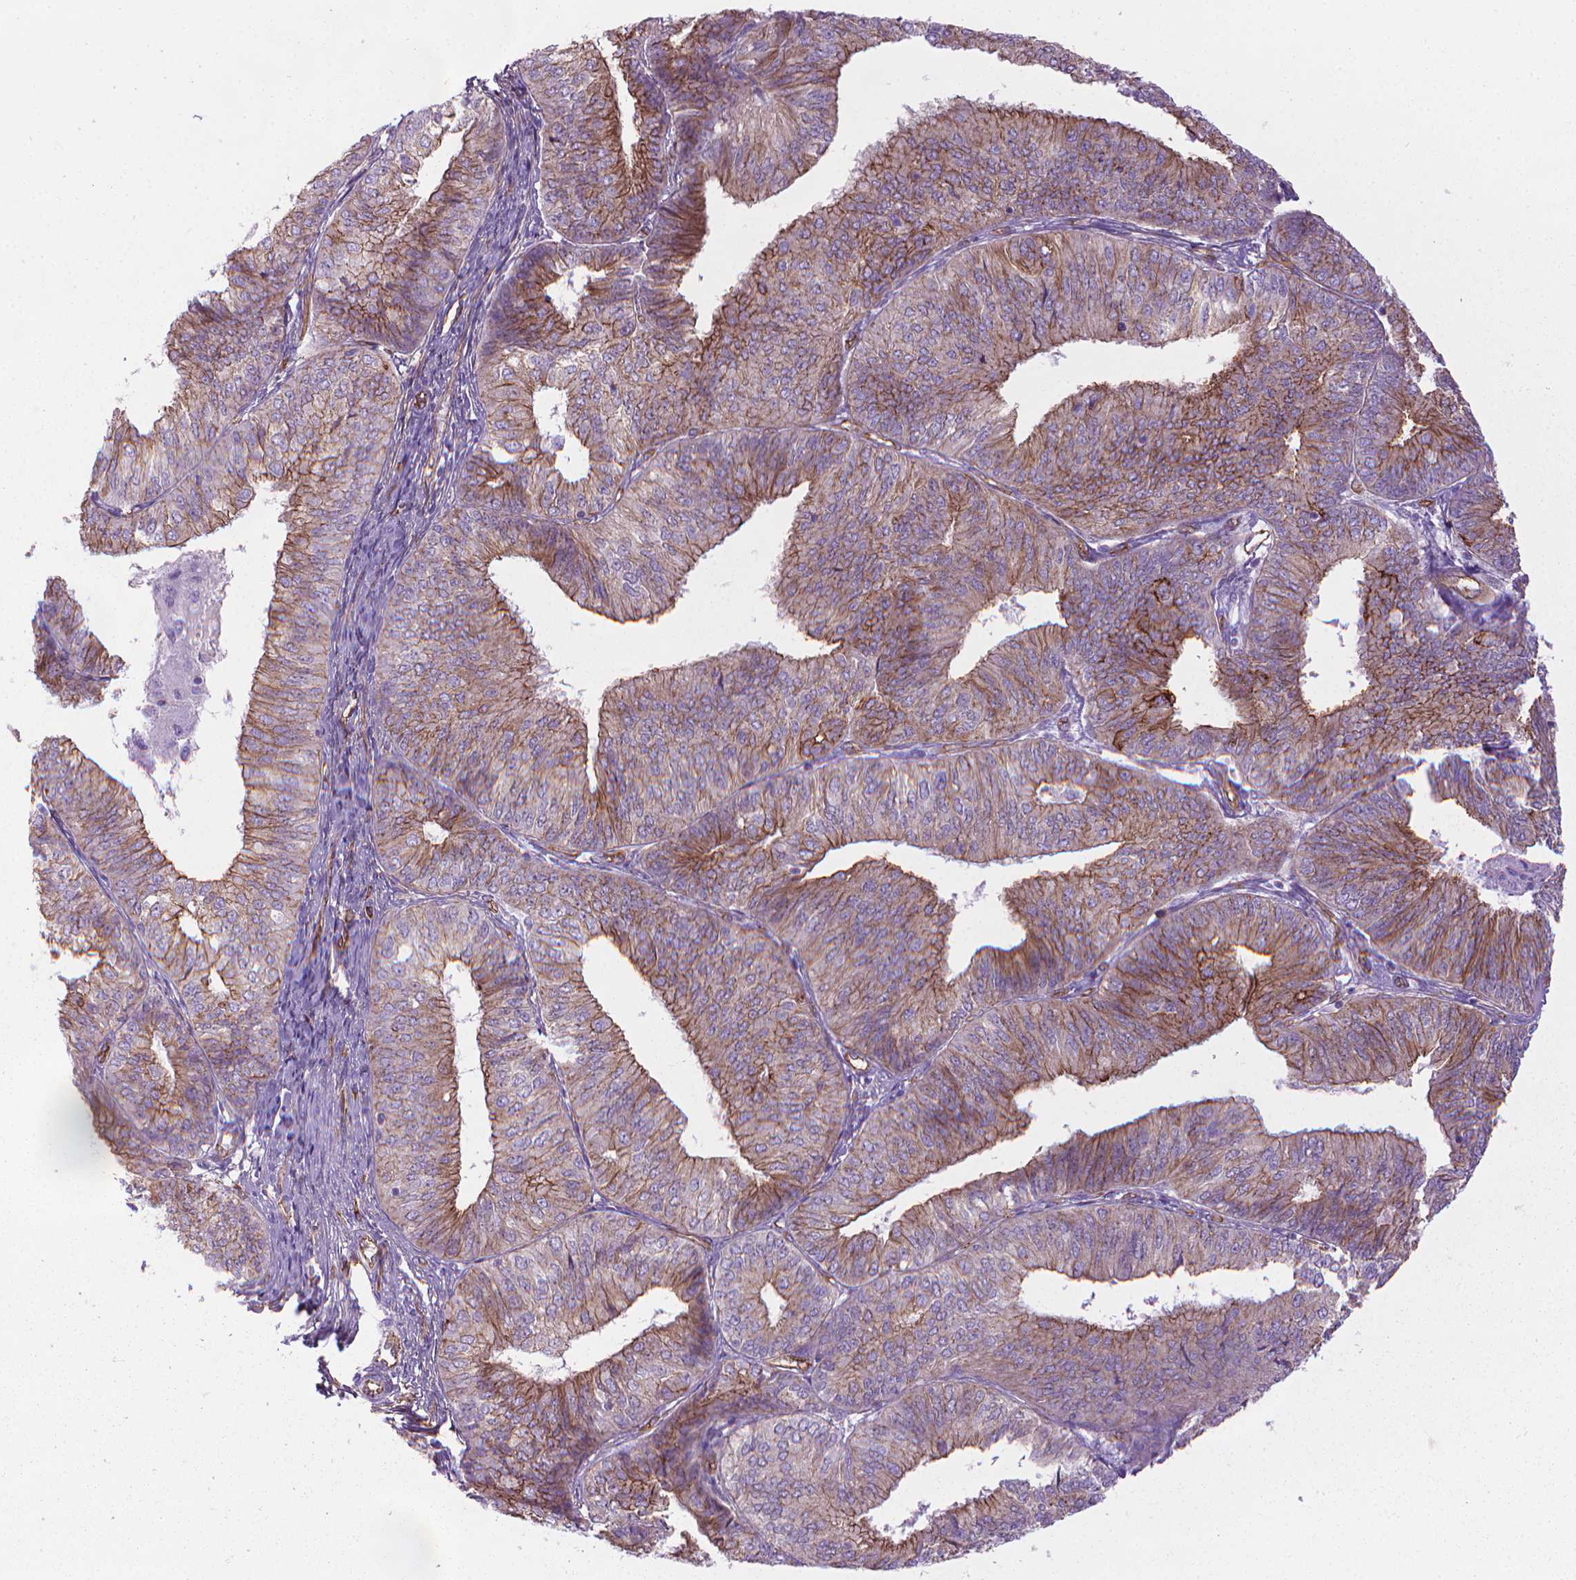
{"staining": {"intensity": "moderate", "quantity": ">75%", "location": "cytoplasmic/membranous"}, "tissue": "endometrial cancer", "cell_type": "Tumor cells", "image_type": "cancer", "snomed": [{"axis": "morphology", "description": "Adenocarcinoma, NOS"}, {"axis": "topography", "description": "Endometrium"}], "caption": "IHC (DAB (3,3'-diaminobenzidine)) staining of endometrial adenocarcinoma reveals moderate cytoplasmic/membranous protein positivity in approximately >75% of tumor cells.", "gene": "TENT5A", "patient": {"sex": "female", "age": 58}}